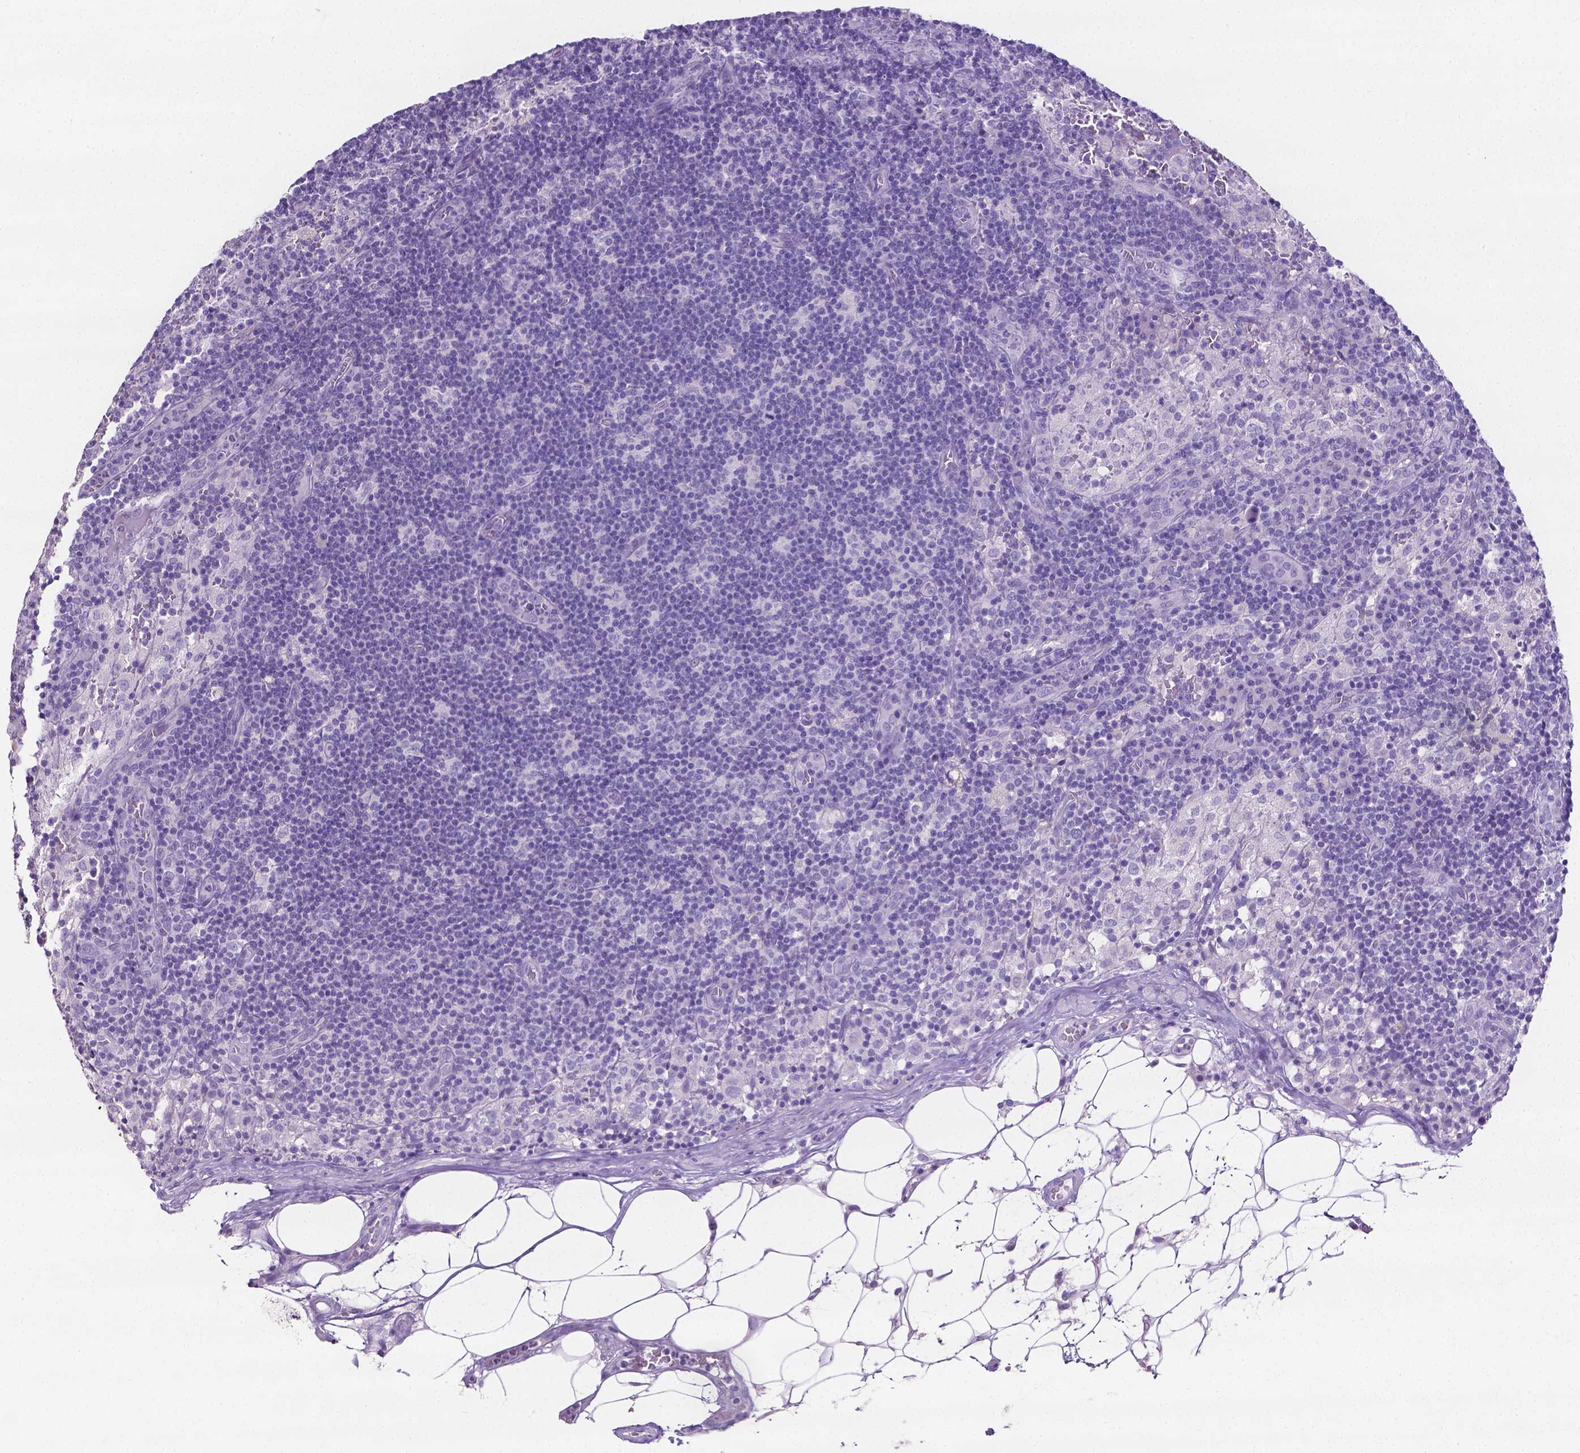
{"staining": {"intensity": "negative", "quantity": "none", "location": "none"}, "tissue": "lymph node", "cell_type": "Germinal center cells", "image_type": "normal", "snomed": [{"axis": "morphology", "description": "Normal tissue, NOS"}, {"axis": "topography", "description": "Lymph node"}], "caption": "Germinal center cells show no significant staining in benign lymph node.", "gene": "SLC22A2", "patient": {"sex": "male", "age": 62}}